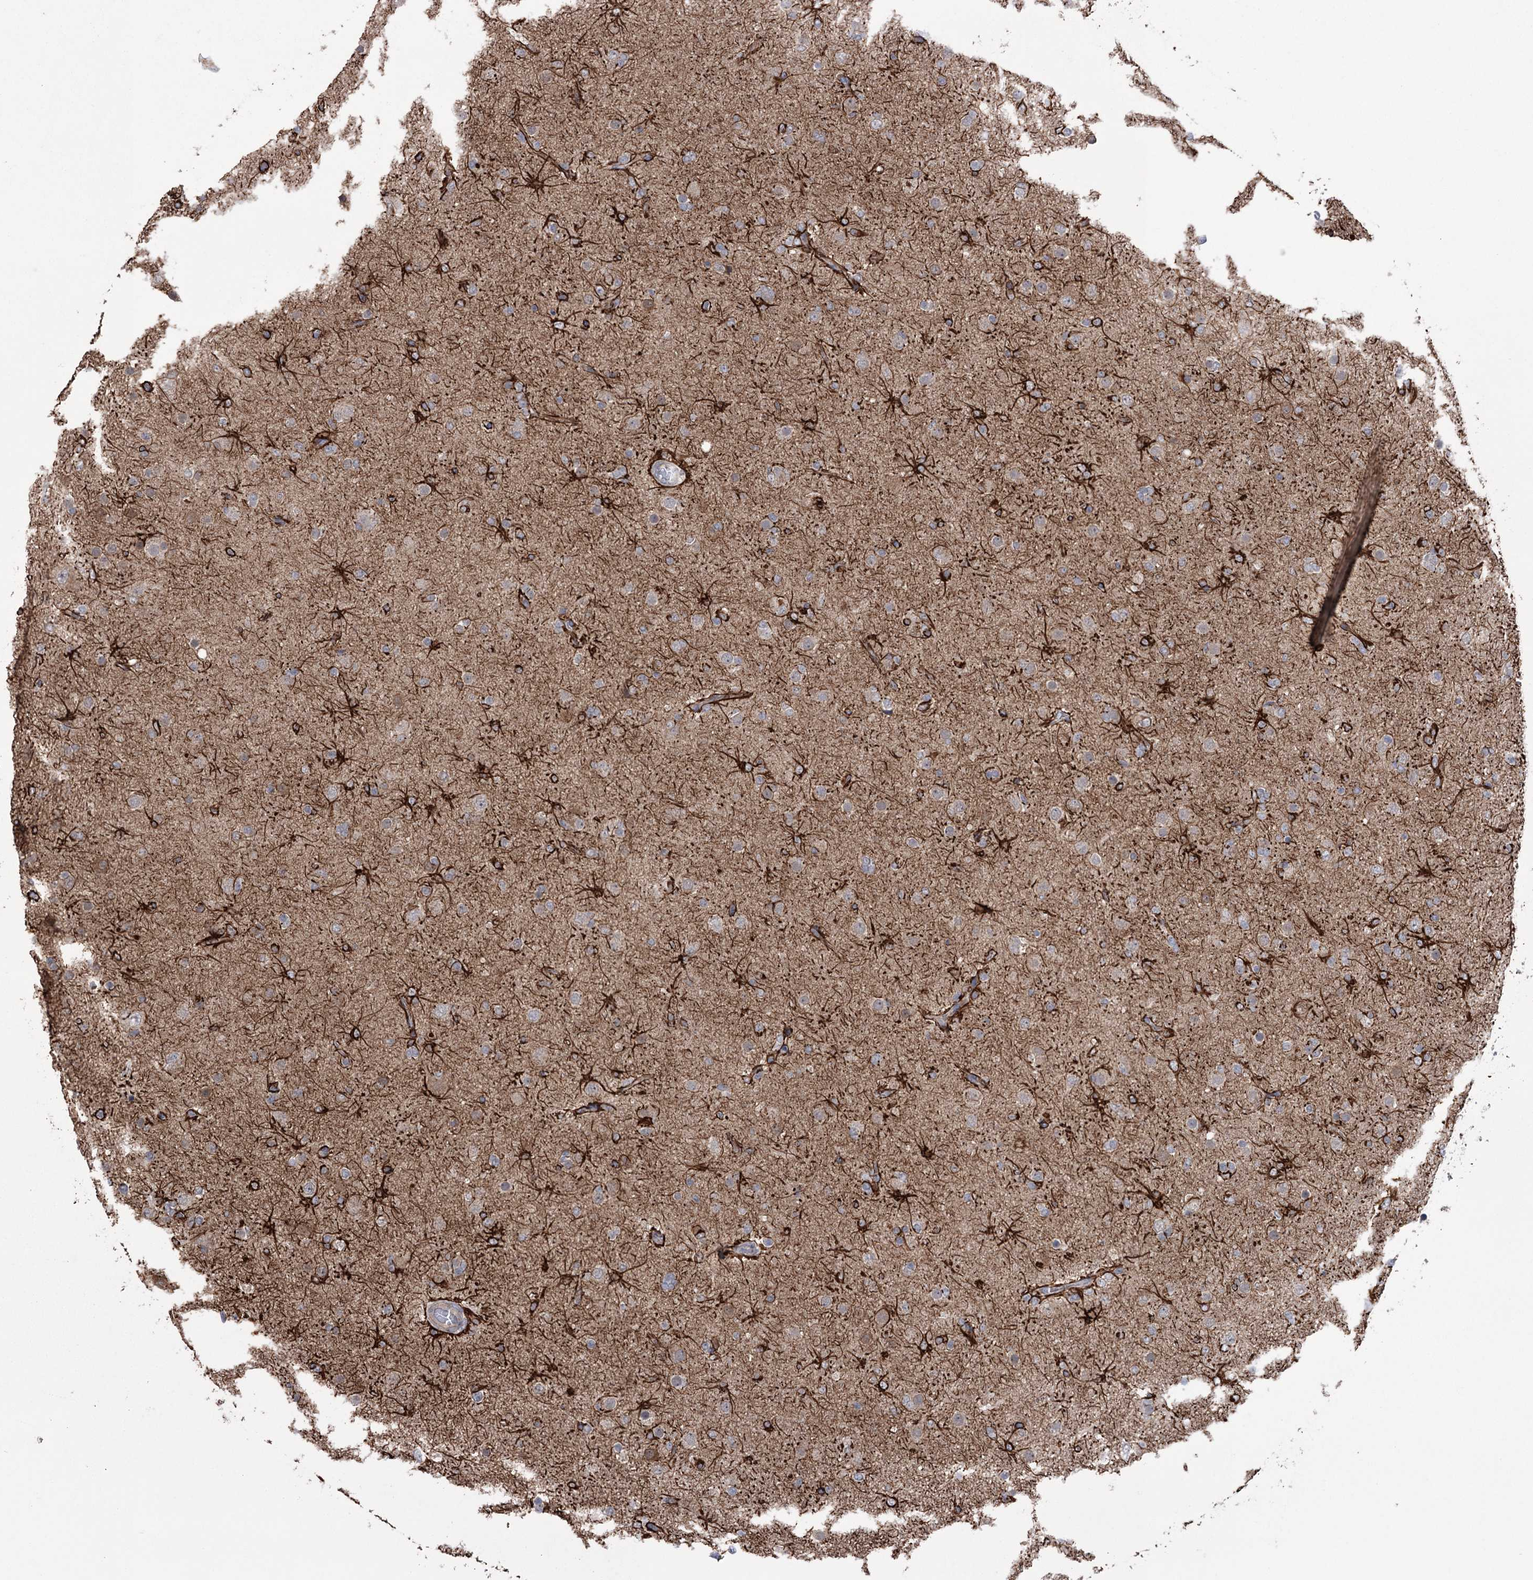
{"staining": {"intensity": "negative", "quantity": "none", "location": "none"}, "tissue": "glioma", "cell_type": "Tumor cells", "image_type": "cancer", "snomed": [{"axis": "morphology", "description": "Glioma, malignant, Low grade"}, {"axis": "topography", "description": "Brain"}], "caption": "Tumor cells show no significant protein staining in glioma.", "gene": "TRIM71", "patient": {"sex": "male", "age": 65}}